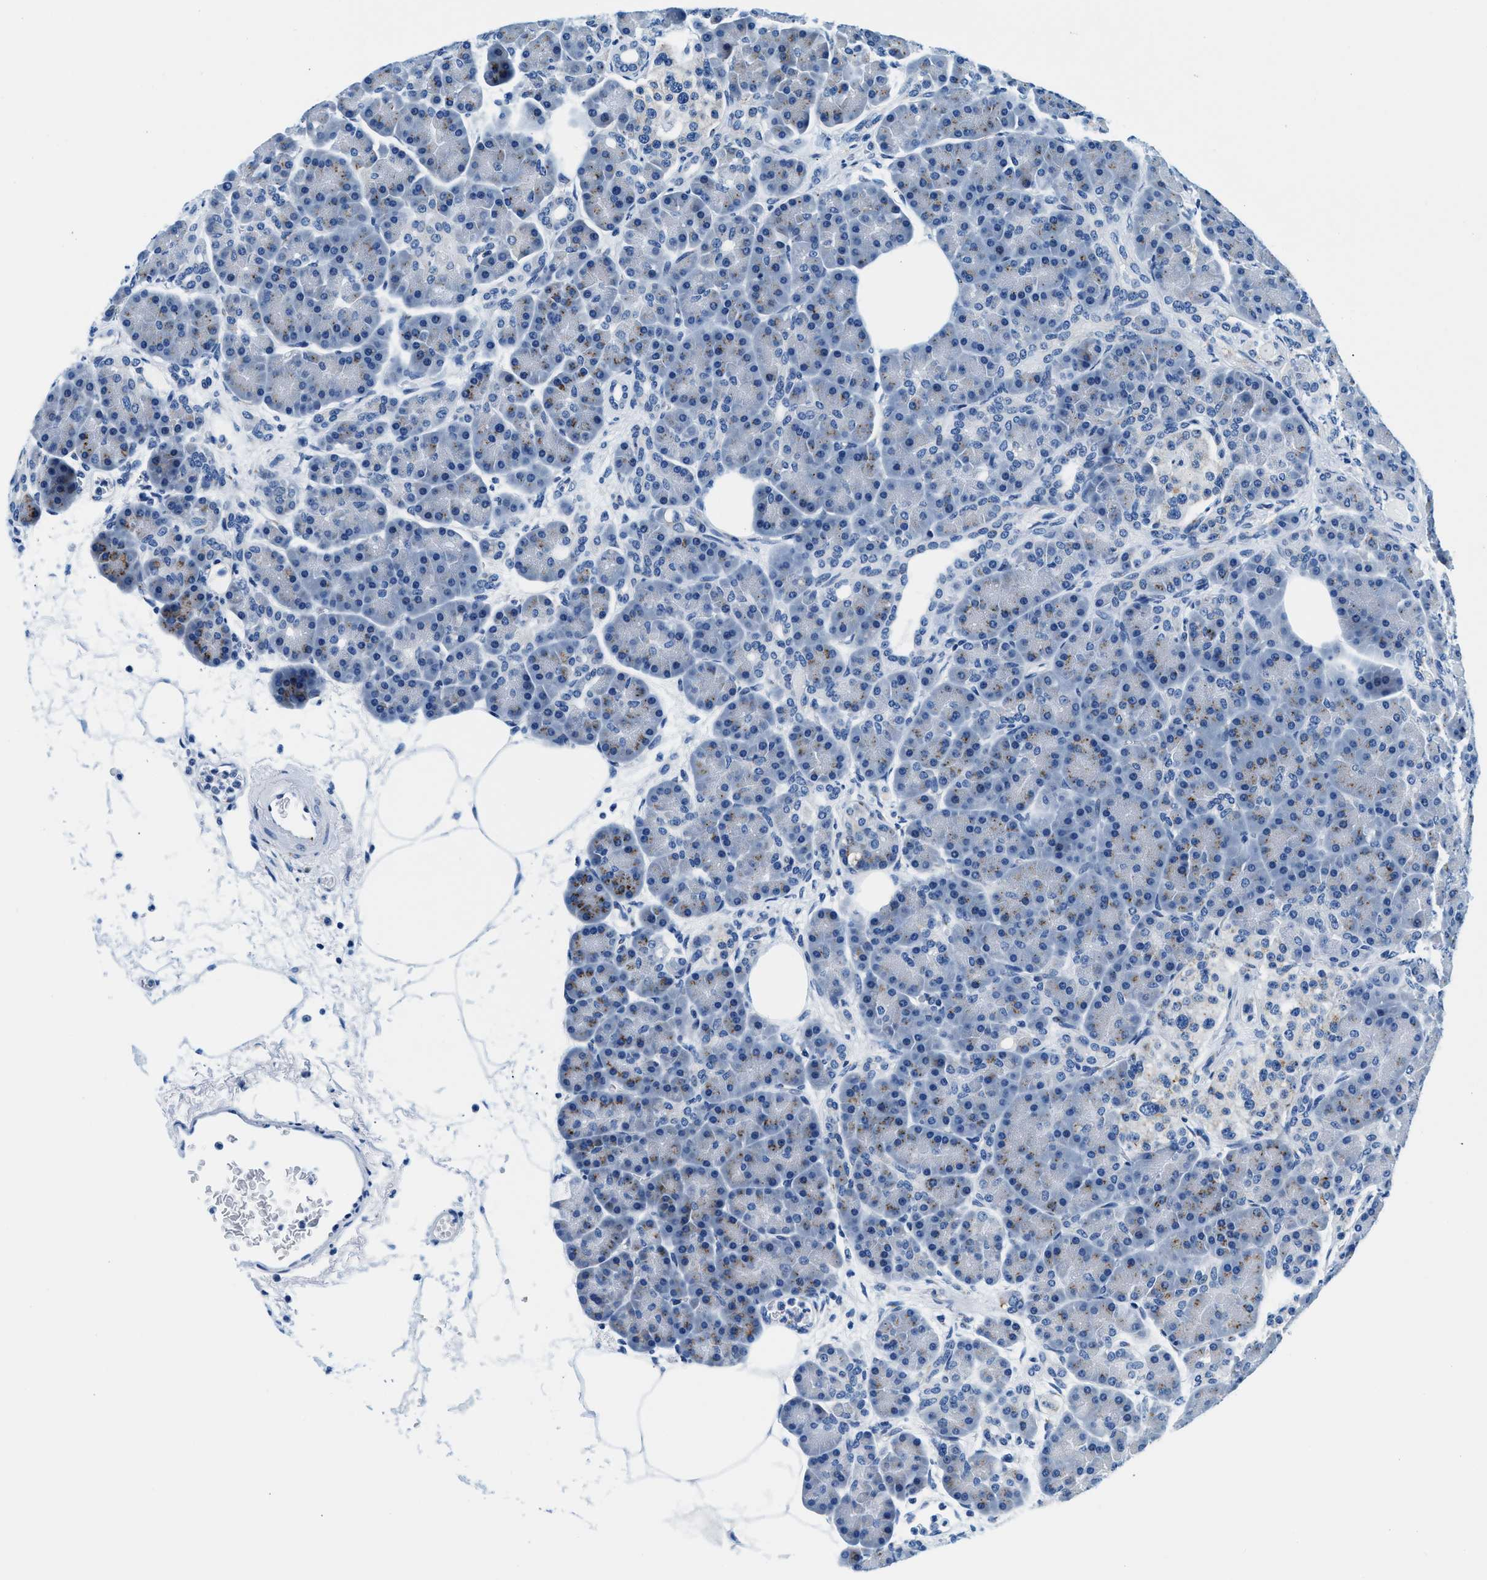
{"staining": {"intensity": "moderate", "quantity": "<25%", "location": "cytoplasmic/membranous"}, "tissue": "pancreas", "cell_type": "Exocrine glandular cells", "image_type": "normal", "snomed": [{"axis": "morphology", "description": "Normal tissue, NOS"}, {"axis": "topography", "description": "Pancreas"}], "caption": "High-magnification brightfield microscopy of normal pancreas stained with DAB (3,3'-diaminobenzidine) (brown) and counterstained with hematoxylin (blue). exocrine glandular cells exhibit moderate cytoplasmic/membranous expression is identified in approximately<25% of cells. (brown staining indicates protein expression, while blue staining denotes nuclei).", "gene": "VPS53", "patient": {"sex": "female", "age": 70}}